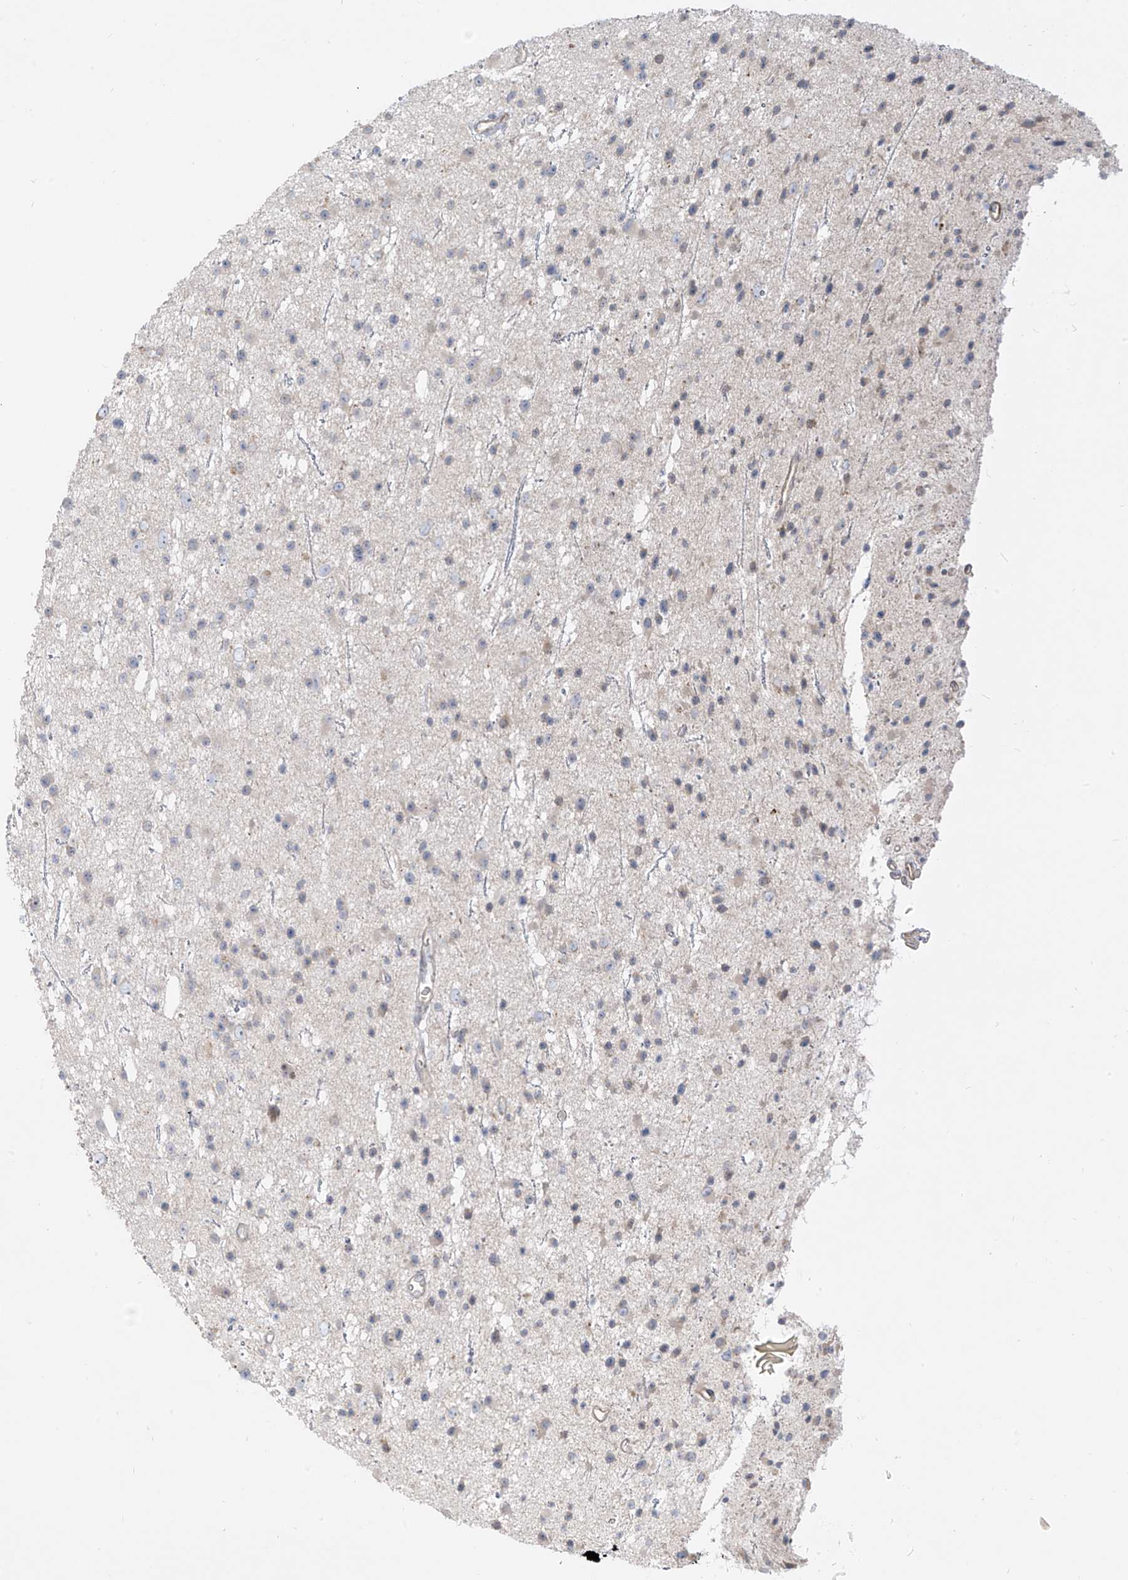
{"staining": {"intensity": "negative", "quantity": "none", "location": "none"}, "tissue": "glioma", "cell_type": "Tumor cells", "image_type": "cancer", "snomed": [{"axis": "morphology", "description": "Glioma, malignant, Low grade"}, {"axis": "topography", "description": "Cerebral cortex"}], "caption": "This micrograph is of malignant glioma (low-grade) stained with immunohistochemistry to label a protein in brown with the nuclei are counter-stained blue. There is no staining in tumor cells.", "gene": "C2orf42", "patient": {"sex": "female", "age": 39}}